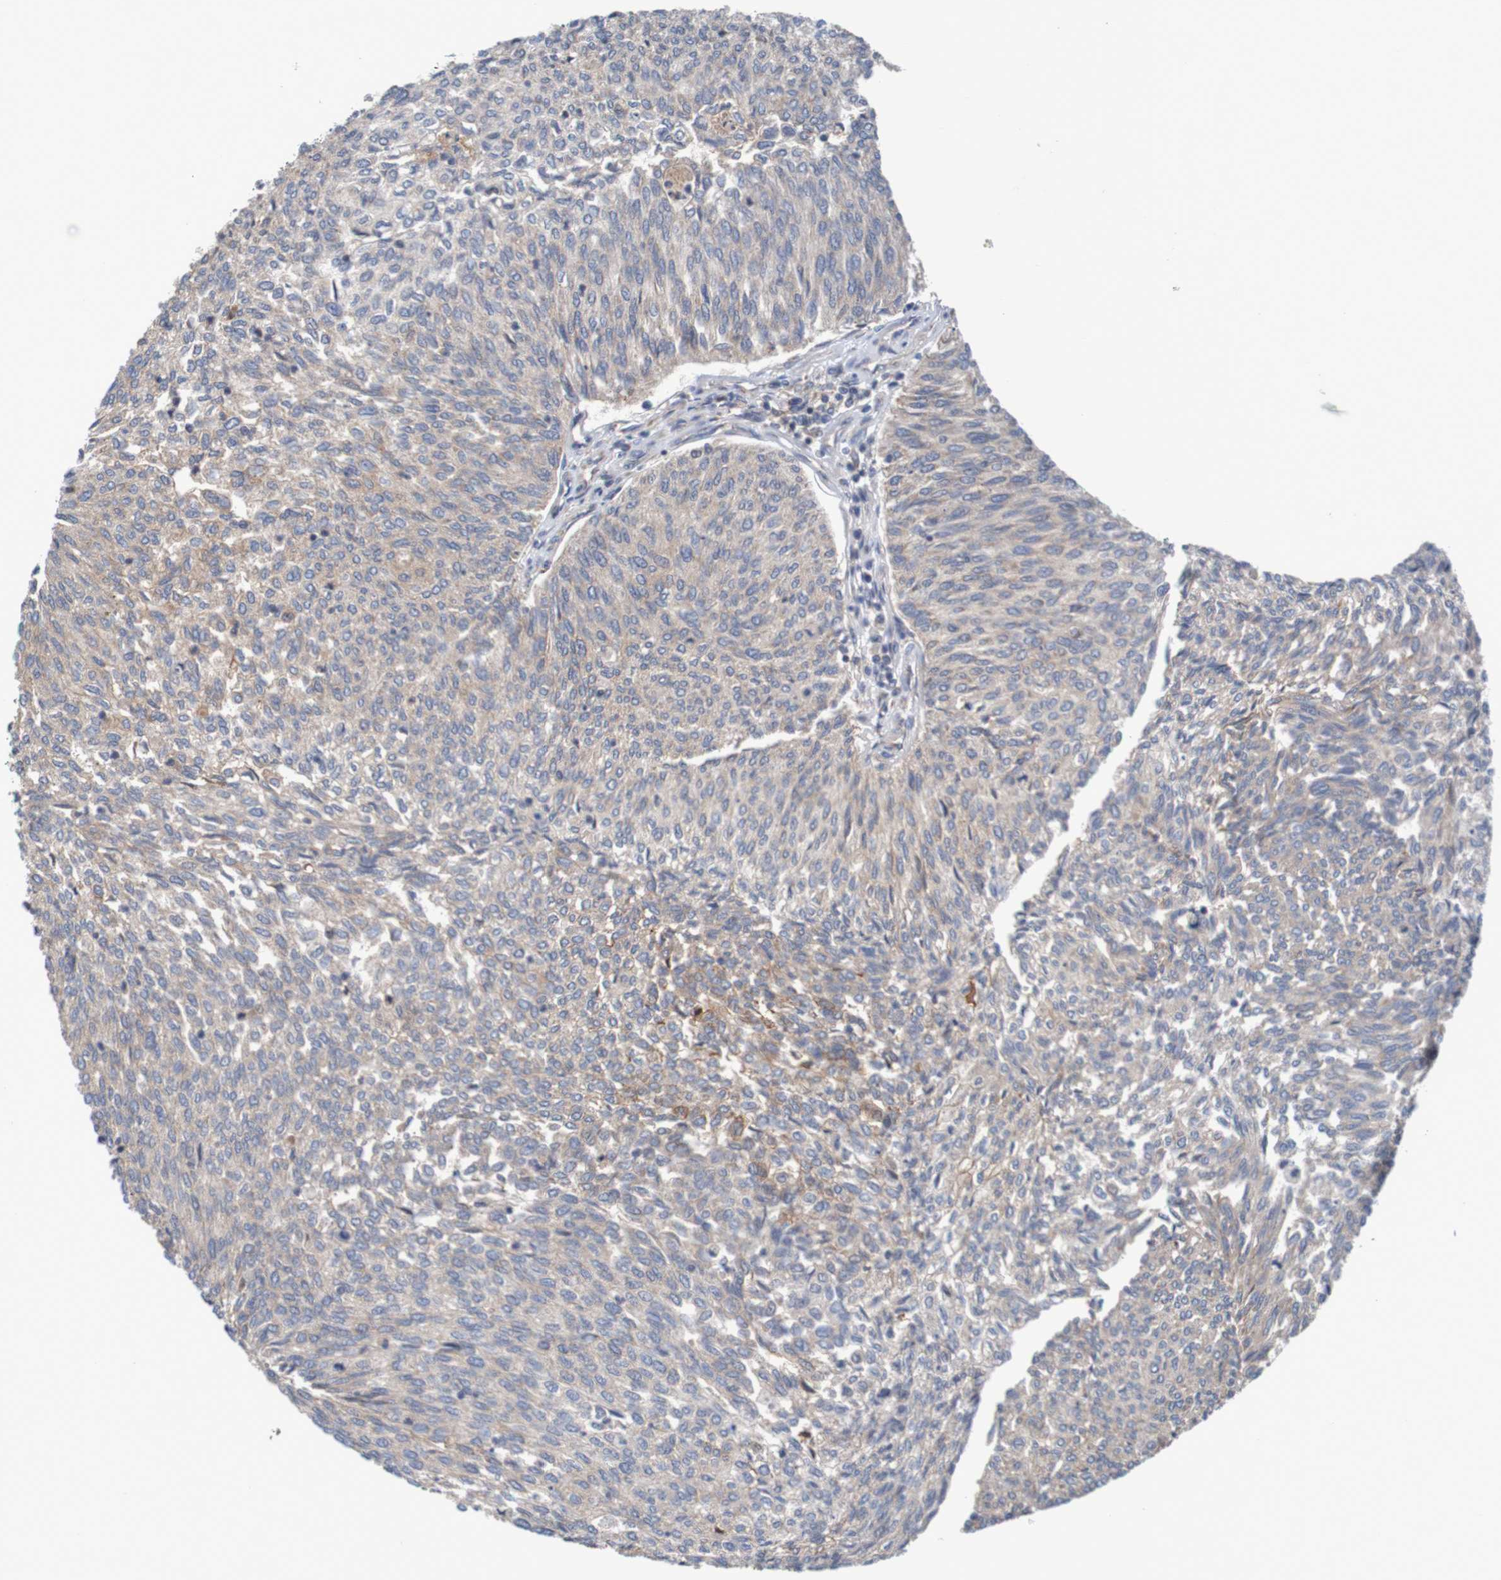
{"staining": {"intensity": "weak", "quantity": ">75%", "location": "cytoplasmic/membranous"}, "tissue": "urothelial cancer", "cell_type": "Tumor cells", "image_type": "cancer", "snomed": [{"axis": "morphology", "description": "Urothelial carcinoma, Low grade"}, {"axis": "topography", "description": "Urinary bladder"}], "caption": "Immunohistochemical staining of low-grade urothelial carcinoma displays low levels of weak cytoplasmic/membranous positivity in approximately >75% of tumor cells. (IHC, brightfield microscopy, high magnification).", "gene": "CLDN18", "patient": {"sex": "female", "age": 79}}